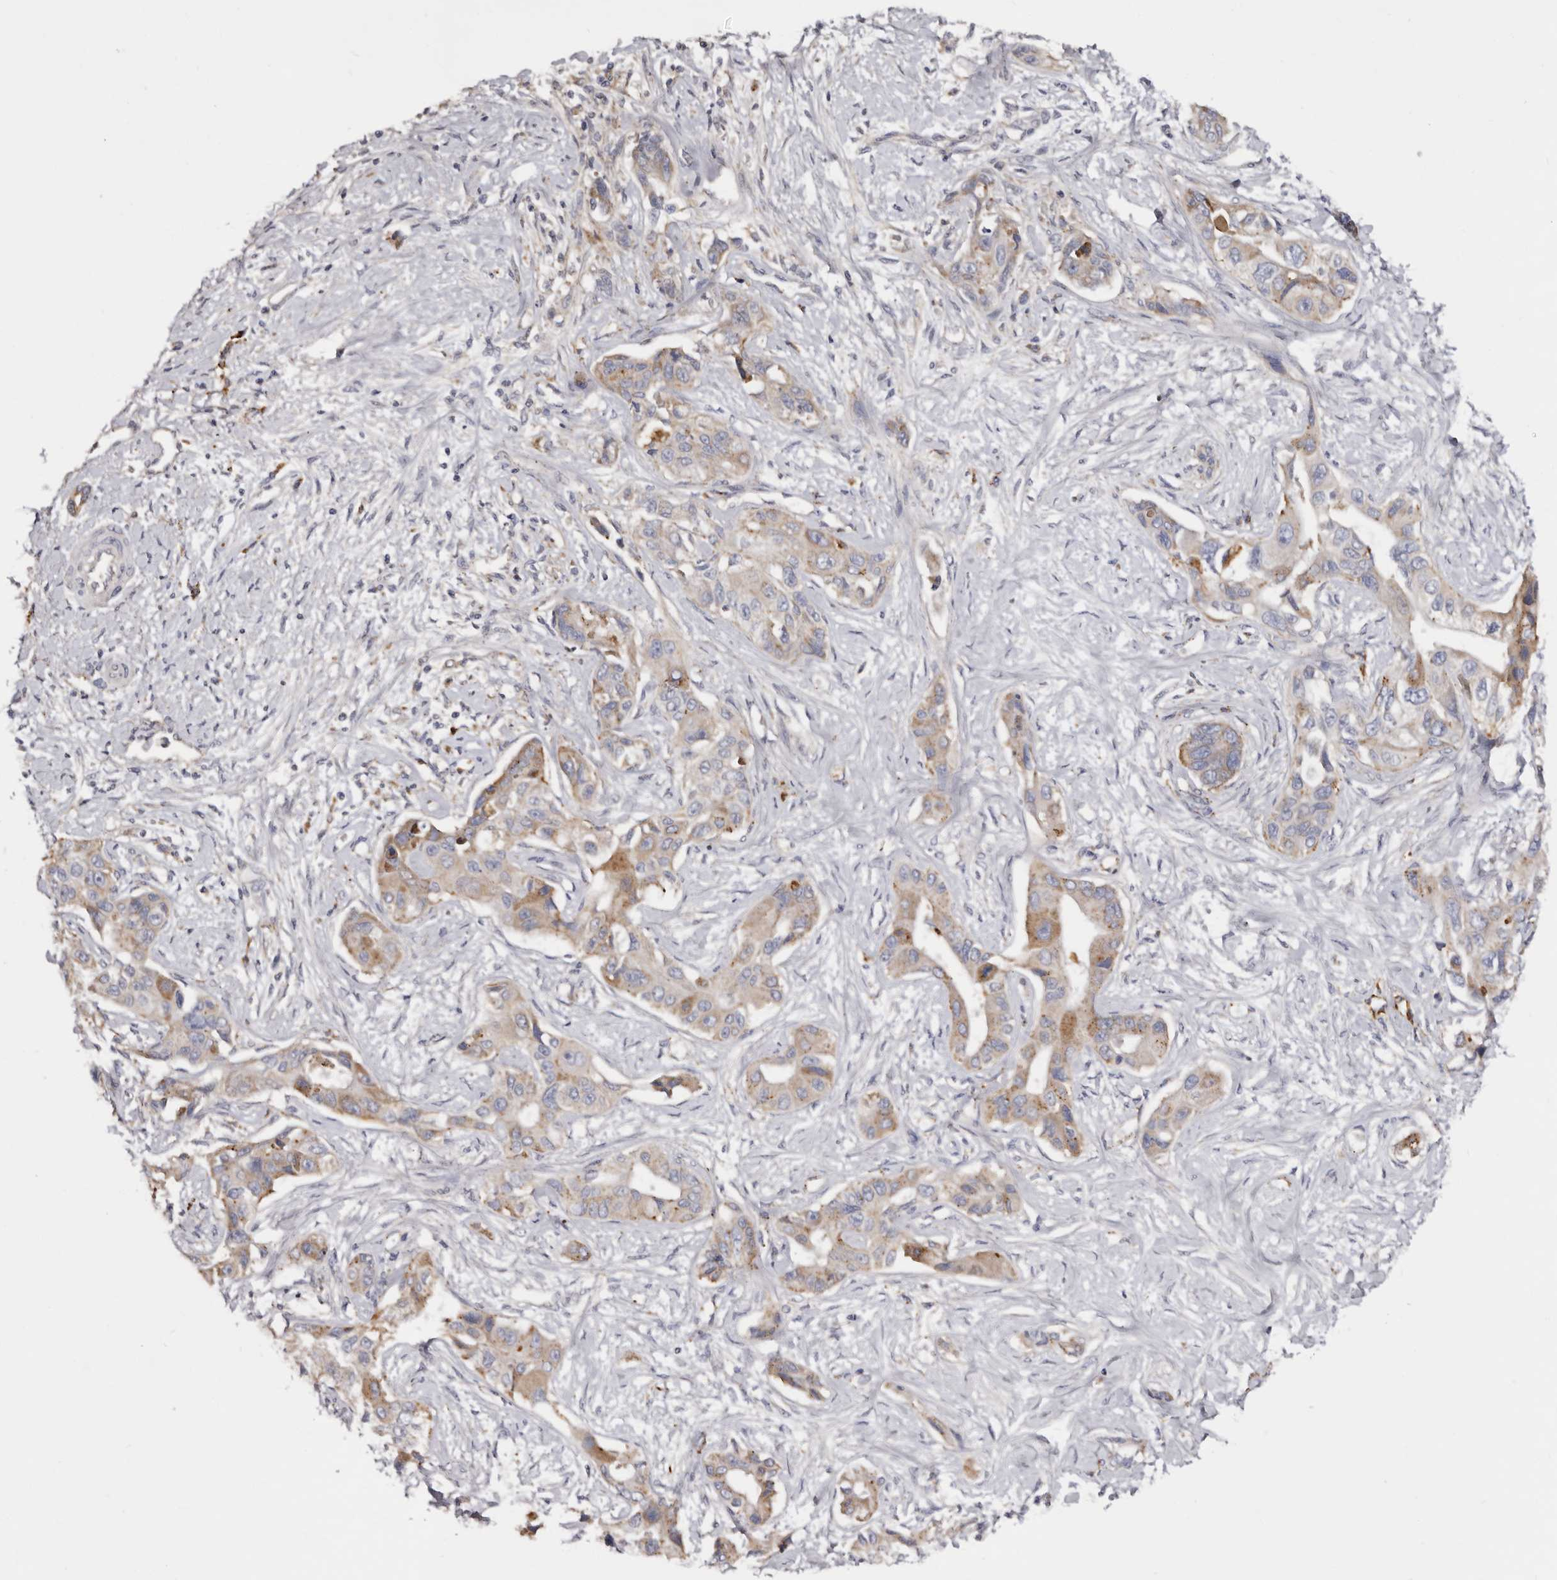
{"staining": {"intensity": "moderate", "quantity": "<25%", "location": "cytoplasmic/membranous"}, "tissue": "liver cancer", "cell_type": "Tumor cells", "image_type": "cancer", "snomed": [{"axis": "morphology", "description": "Cholangiocarcinoma"}, {"axis": "topography", "description": "Liver"}], "caption": "This is an image of immunohistochemistry (IHC) staining of liver cancer (cholangiocarcinoma), which shows moderate positivity in the cytoplasmic/membranous of tumor cells.", "gene": "DAP", "patient": {"sex": "male", "age": 59}}